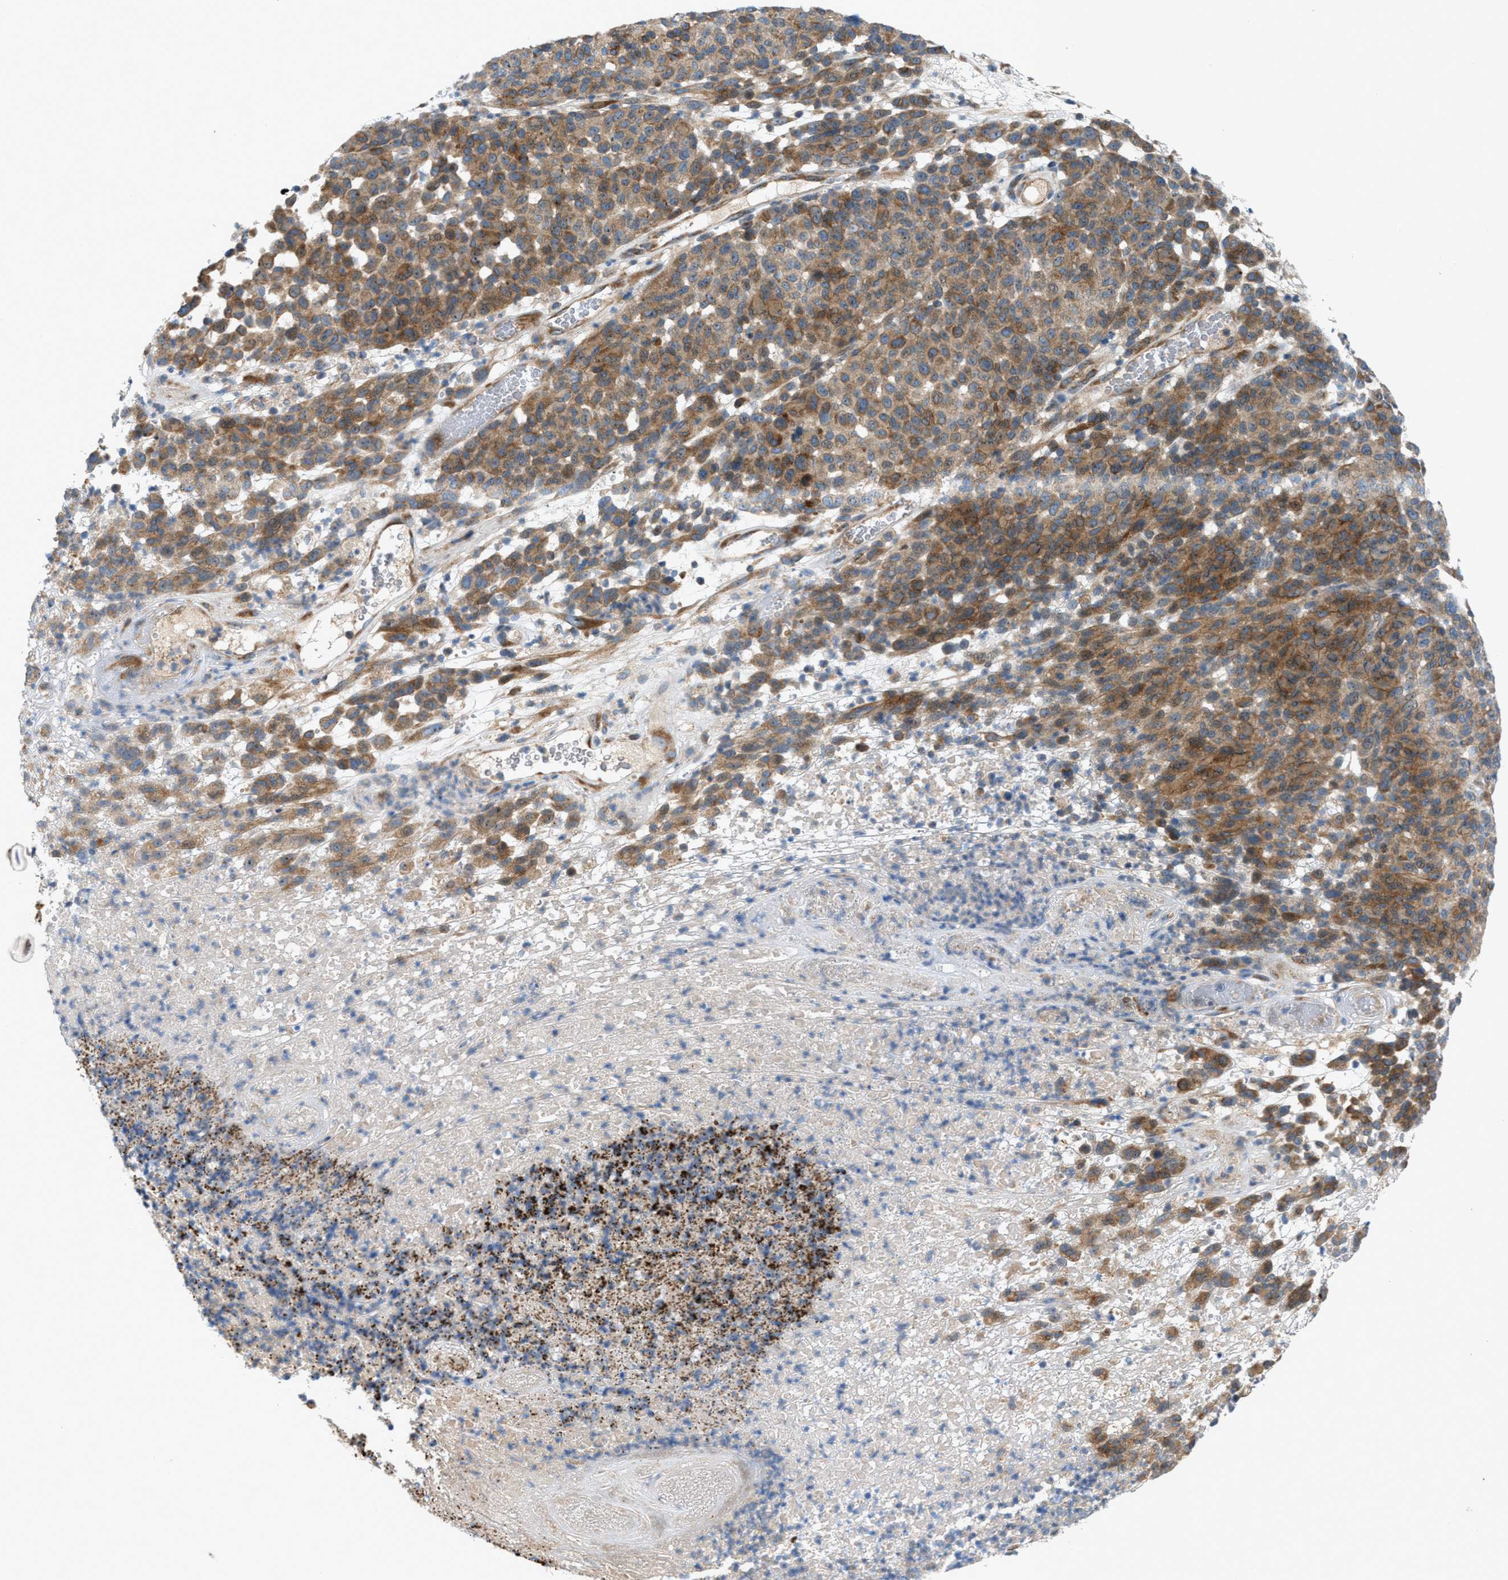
{"staining": {"intensity": "moderate", "quantity": ">75%", "location": "cytoplasmic/membranous"}, "tissue": "melanoma", "cell_type": "Tumor cells", "image_type": "cancer", "snomed": [{"axis": "morphology", "description": "Malignant melanoma, NOS"}, {"axis": "topography", "description": "Skin"}], "caption": "Brown immunohistochemical staining in malignant melanoma displays moderate cytoplasmic/membranous staining in approximately >75% of tumor cells.", "gene": "CYB5D1", "patient": {"sex": "male", "age": 59}}